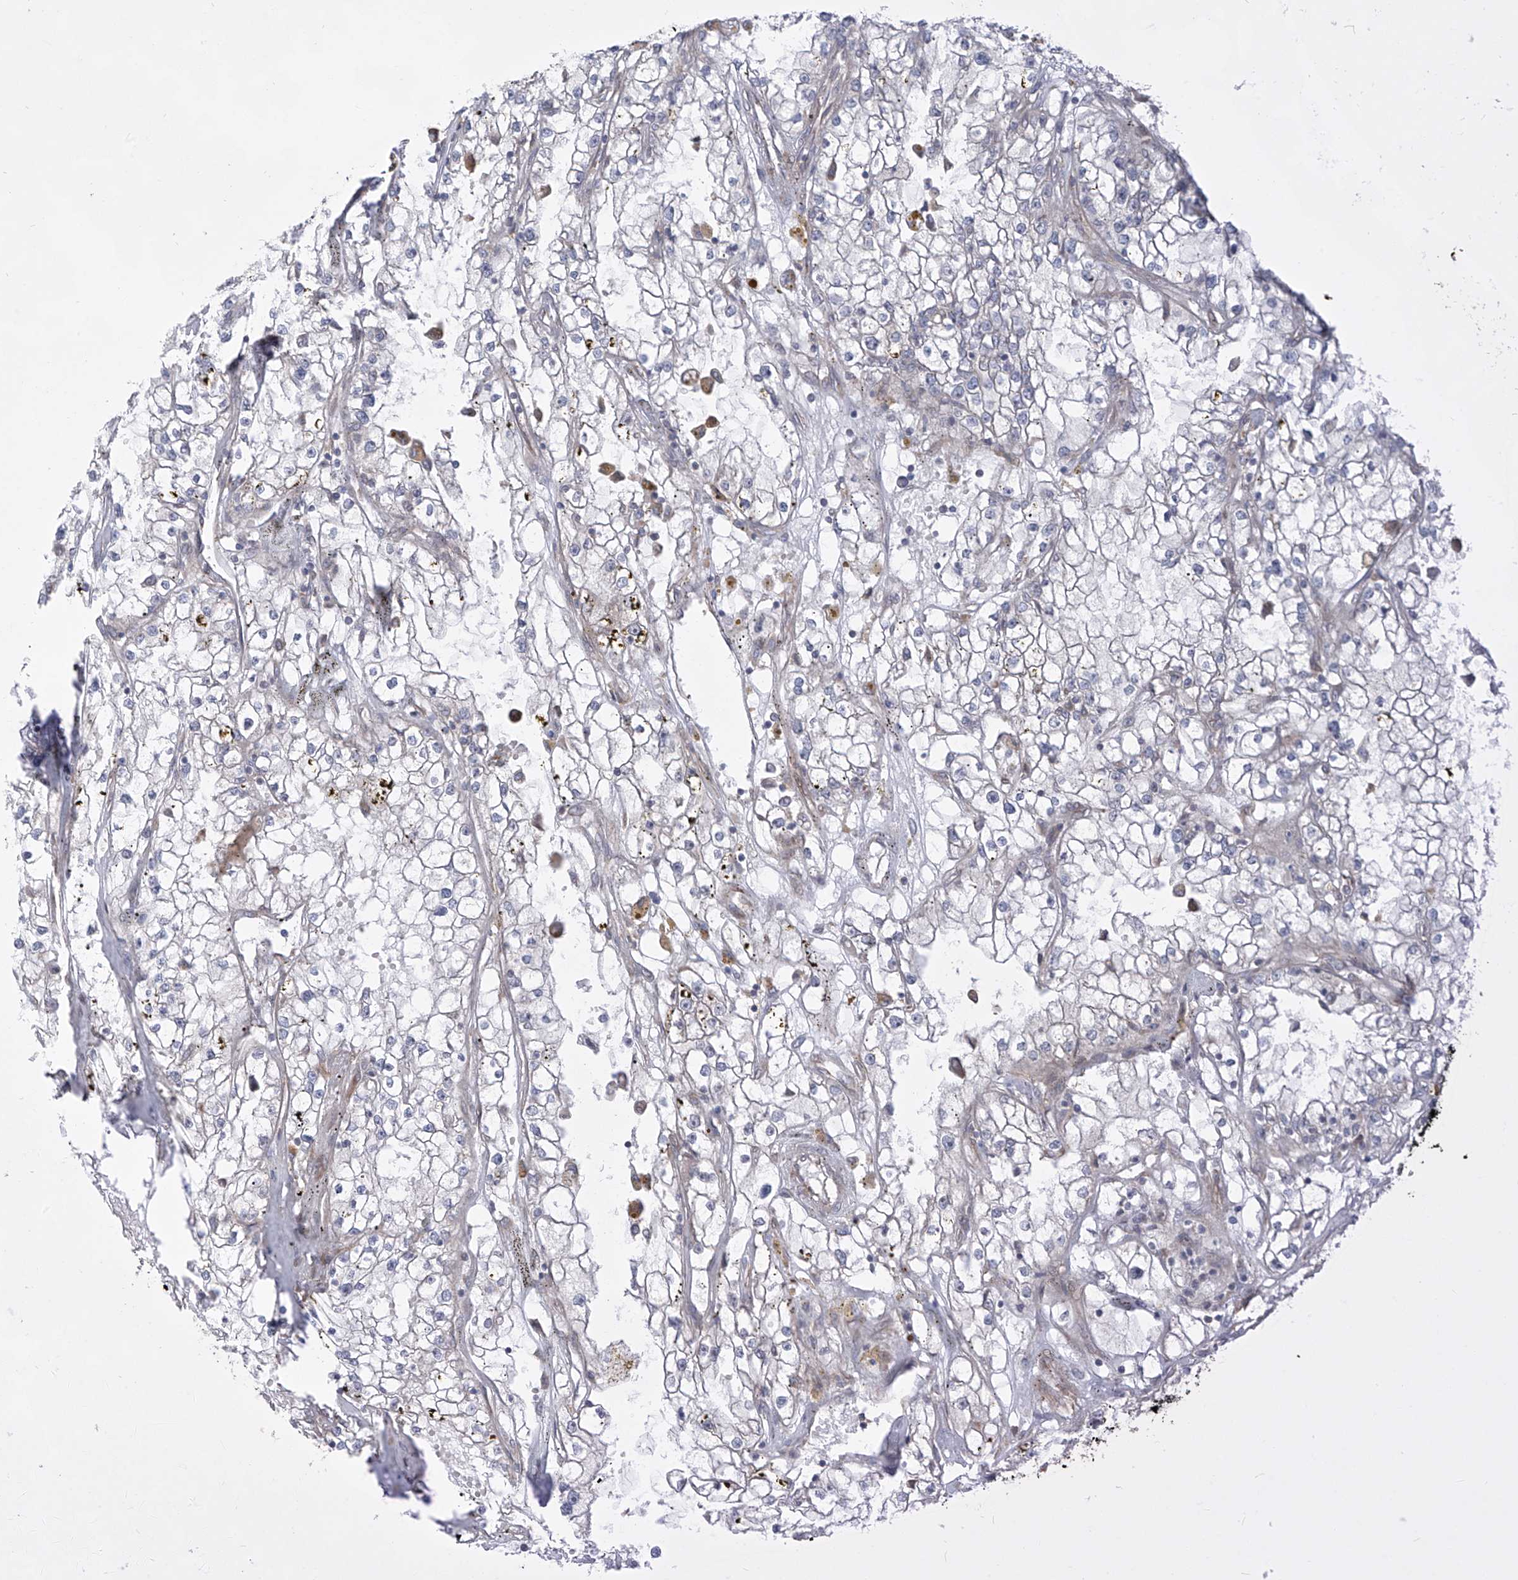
{"staining": {"intensity": "negative", "quantity": "none", "location": "none"}, "tissue": "renal cancer", "cell_type": "Tumor cells", "image_type": "cancer", "snomed": [{"axis": "morphology", "description": "Adenocarcinoma, NOS"}, {"axis": "topography", "description": "Kidney"}], "caption": "IHC micrograph of human renal cancer stained for a protein (brown), which reveals no staining in tumor cells.", "gene": "TRIM67", "patient": {"sex": "male", "age": 56}}